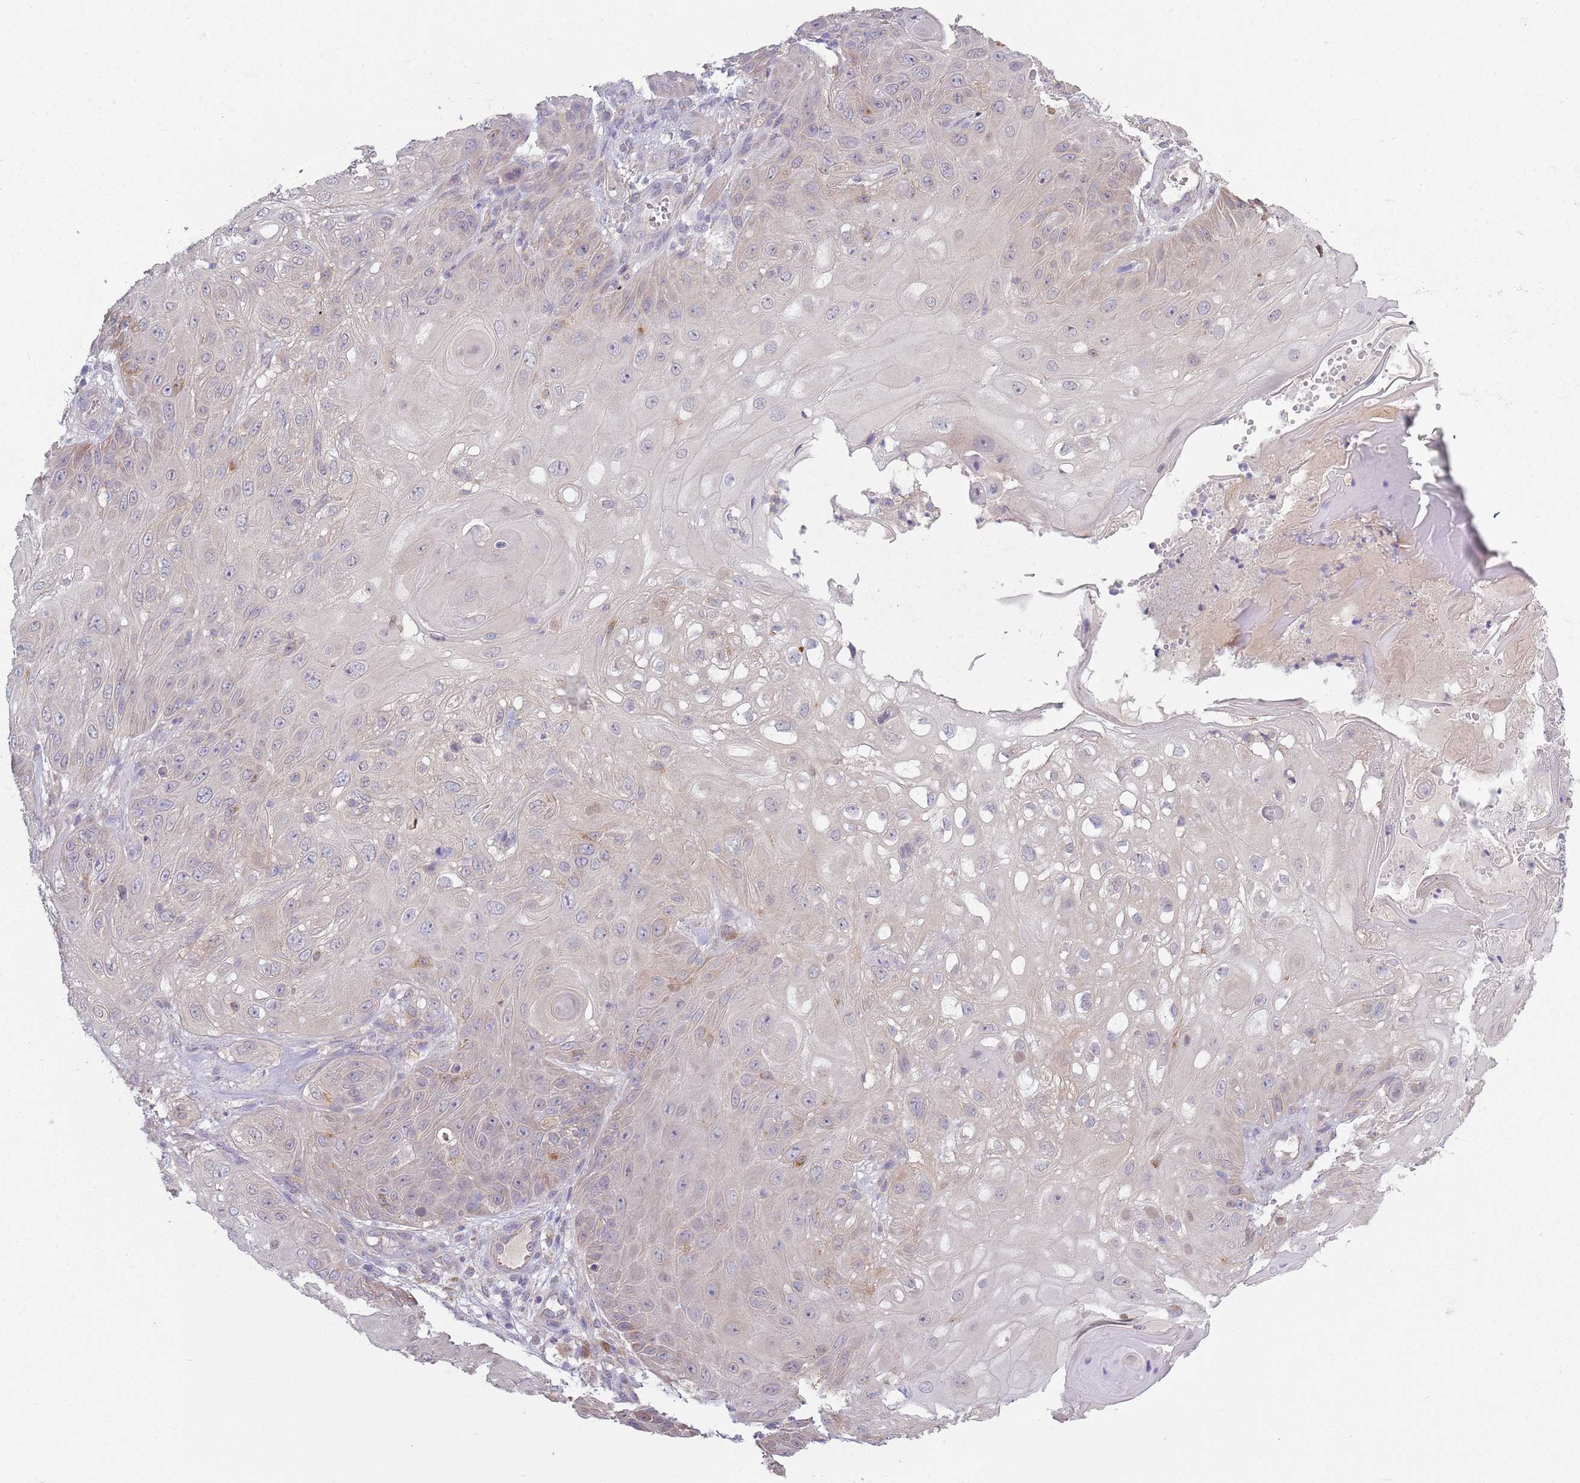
{"staining": {"intensity": "negative", "quantity": "none", "location": "none"}, "tissue": "skin cancer", "cell_type": "Tumor cells", "image_type": "cancer", "snomed": [{"axis": "morphology", "description": "Normal tissue, NOS"}, {"axis": "morphology", "description": "Squamous cell carcinoma, NOS"}, {"axis": "topography", "description": "Skin"}, {"axis": "topography", "description": "Cartilage tissue"}], "caption": "Immunohistochemistry (IHC) micrograph of neoplastic tissue: human skin squamous cell carcinoma stained with DAB displays no significant protein positivity in tumor cells. (DAB (3,3'-diaminobenzidine) immunohistochemistry (IHC) visualized using brightfield microscopy, high magnification).", "gene": "COQ5", "patient": {"sex": "female", "age": 79}}